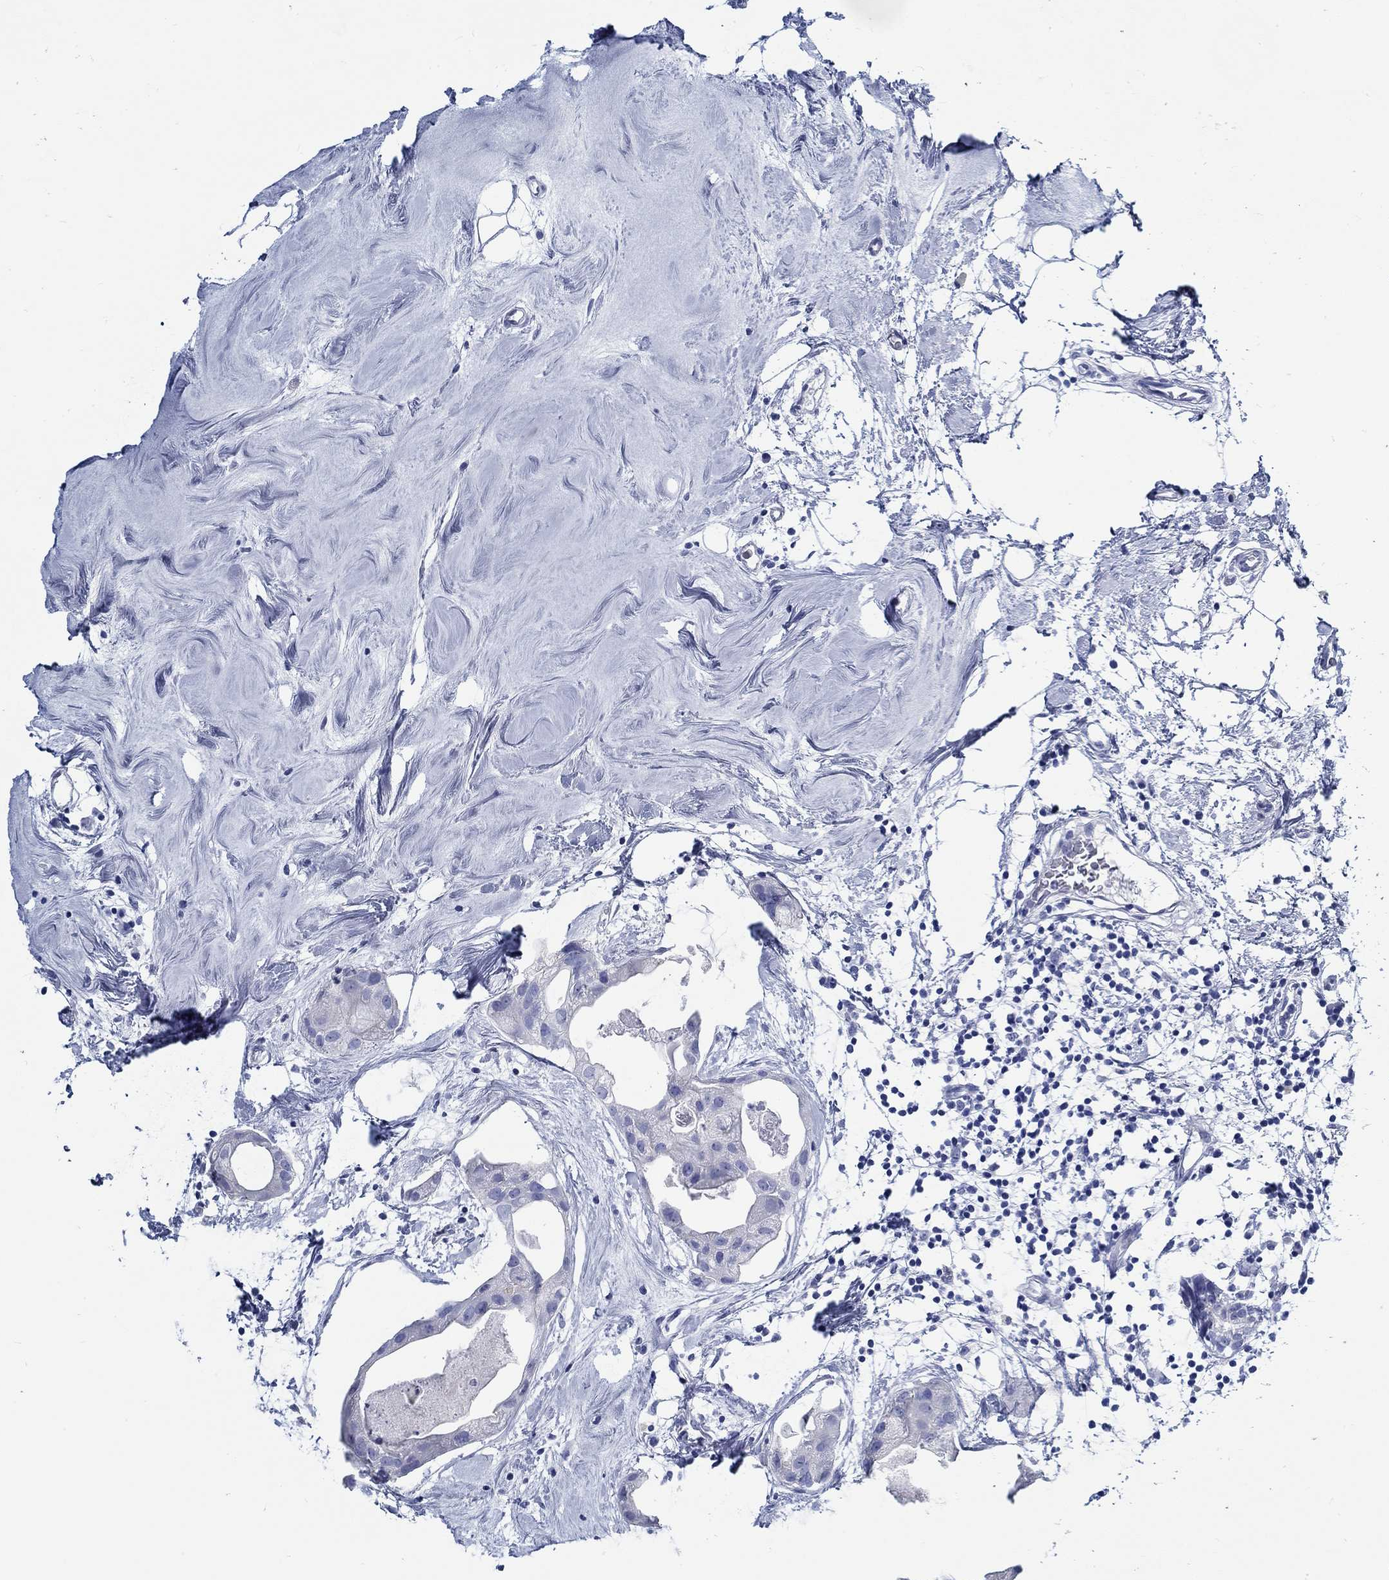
{"staining": {"intensity": "negative", "quantity": "none", "location": "none"}, "tissue": "breast cancer", "cell_type": "Tumor cells", "image_type": "cancer", "snomed": [{"axis": "morphology", "description": "Normal tissue, NOS"}, {"axis": "morphology", "description": "Duct carcinoma"}, {"axis": "topography", "description": "Breast"}], "caption": "This micrograph is of breast cancer (infiltrating ductal carcinoma) stained with immunohistochemistry (IHC) to label a protein in brown with the nuclei are counter-stained blue. There is no staining in tumor cells.", "gene": "RD3L", "patient": {"sex": "female", "age": 40}}